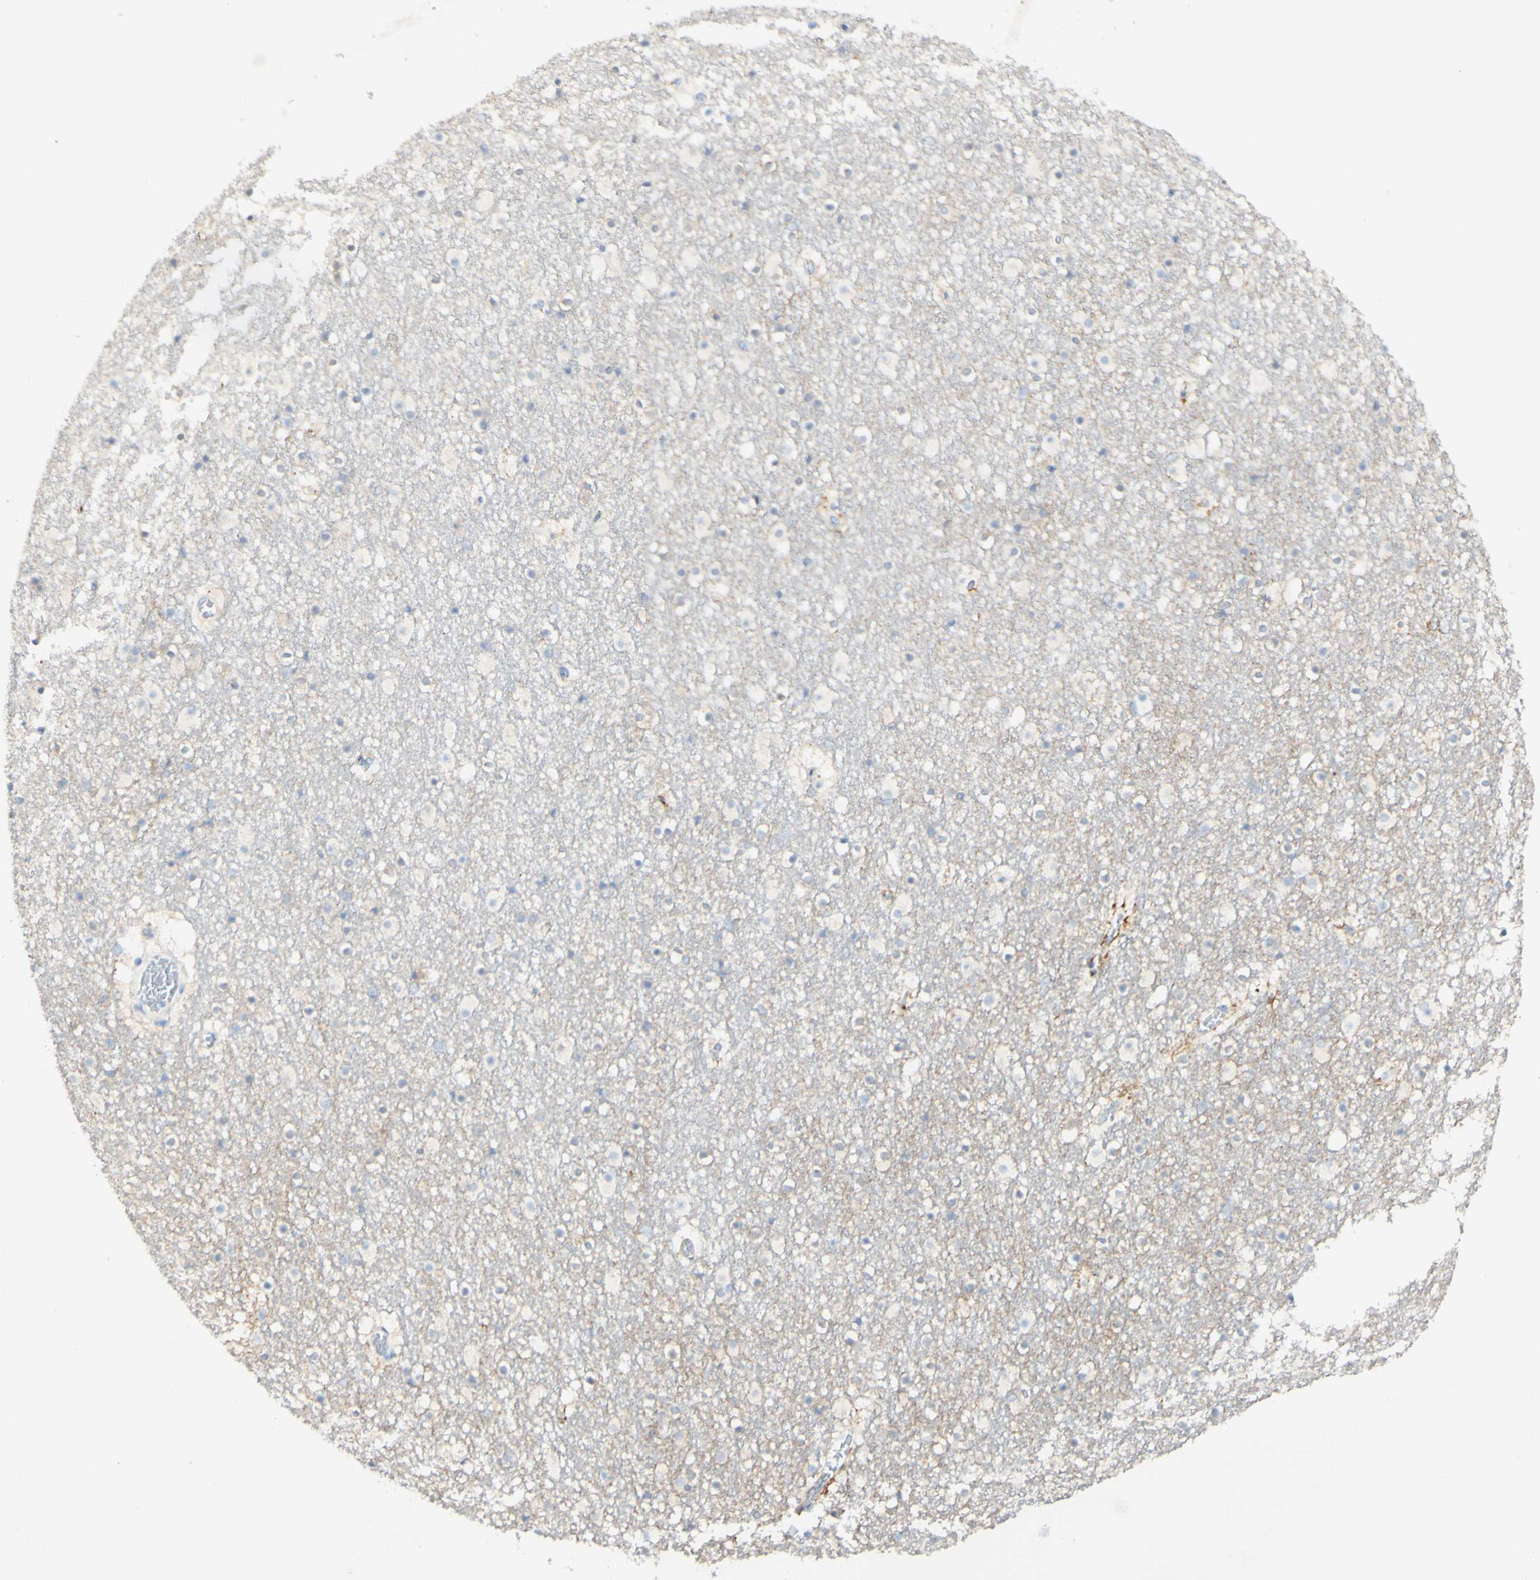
{"staining": {"intensity": "moderate", "quantity": "<25%", "location": "cytoplasmic/membranous"}, "tissue": "caudate", "cell_type": "Glial cells", "image_type": "normal", "snomed": [{"axis": "morphology", "description": "Normal tissue, NOS"}, {"axis": "topography", "description": "Lateral ventricle wall"}], "caption": "Moderate cytoplasmic/membranous expression for a protein is appreciated in about <25% of glial cells of normal caudate using IHC.", "gene": "FGF4", "patient": {"sex": "male", "age": 45}}